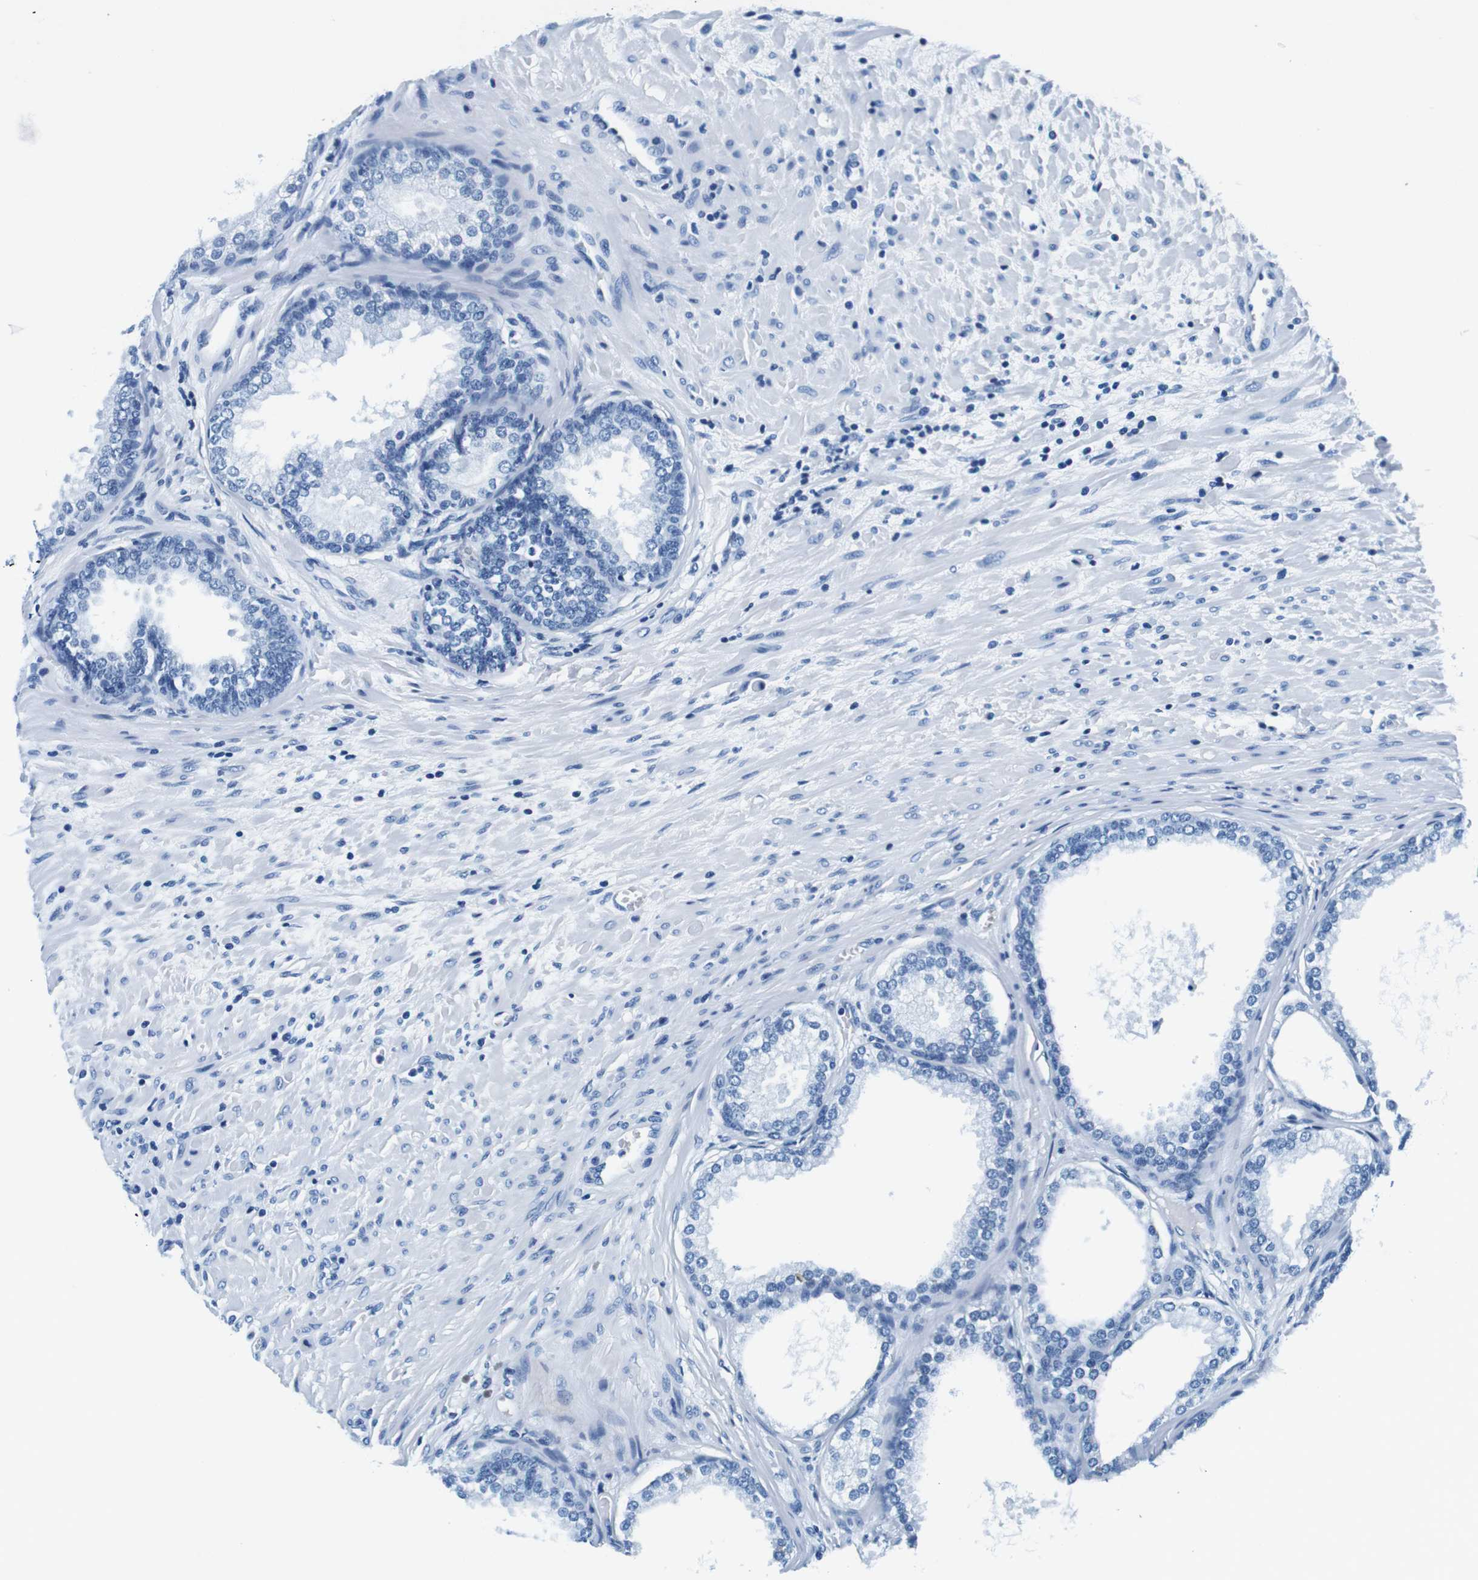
{"staining": {"intensity": "negative", "quantity": "none", "location": "none"}, "tissue": "prostate", "cell_type": "Glandular cells", "image_type": "normal", "snomed": [{"axis": "morphology", "description": "Normal tissue, NOS"}, {"axis": "topography", "description": "Prostate"}], "caption": "Immunohistochemistry (IHC) histopathology image of benign prostate: prostate stained with DAB demonstrates no significant protein positivity in glandular cells.", "gene": "ELANE", "patient": {"sex": "male", "age": 76}}